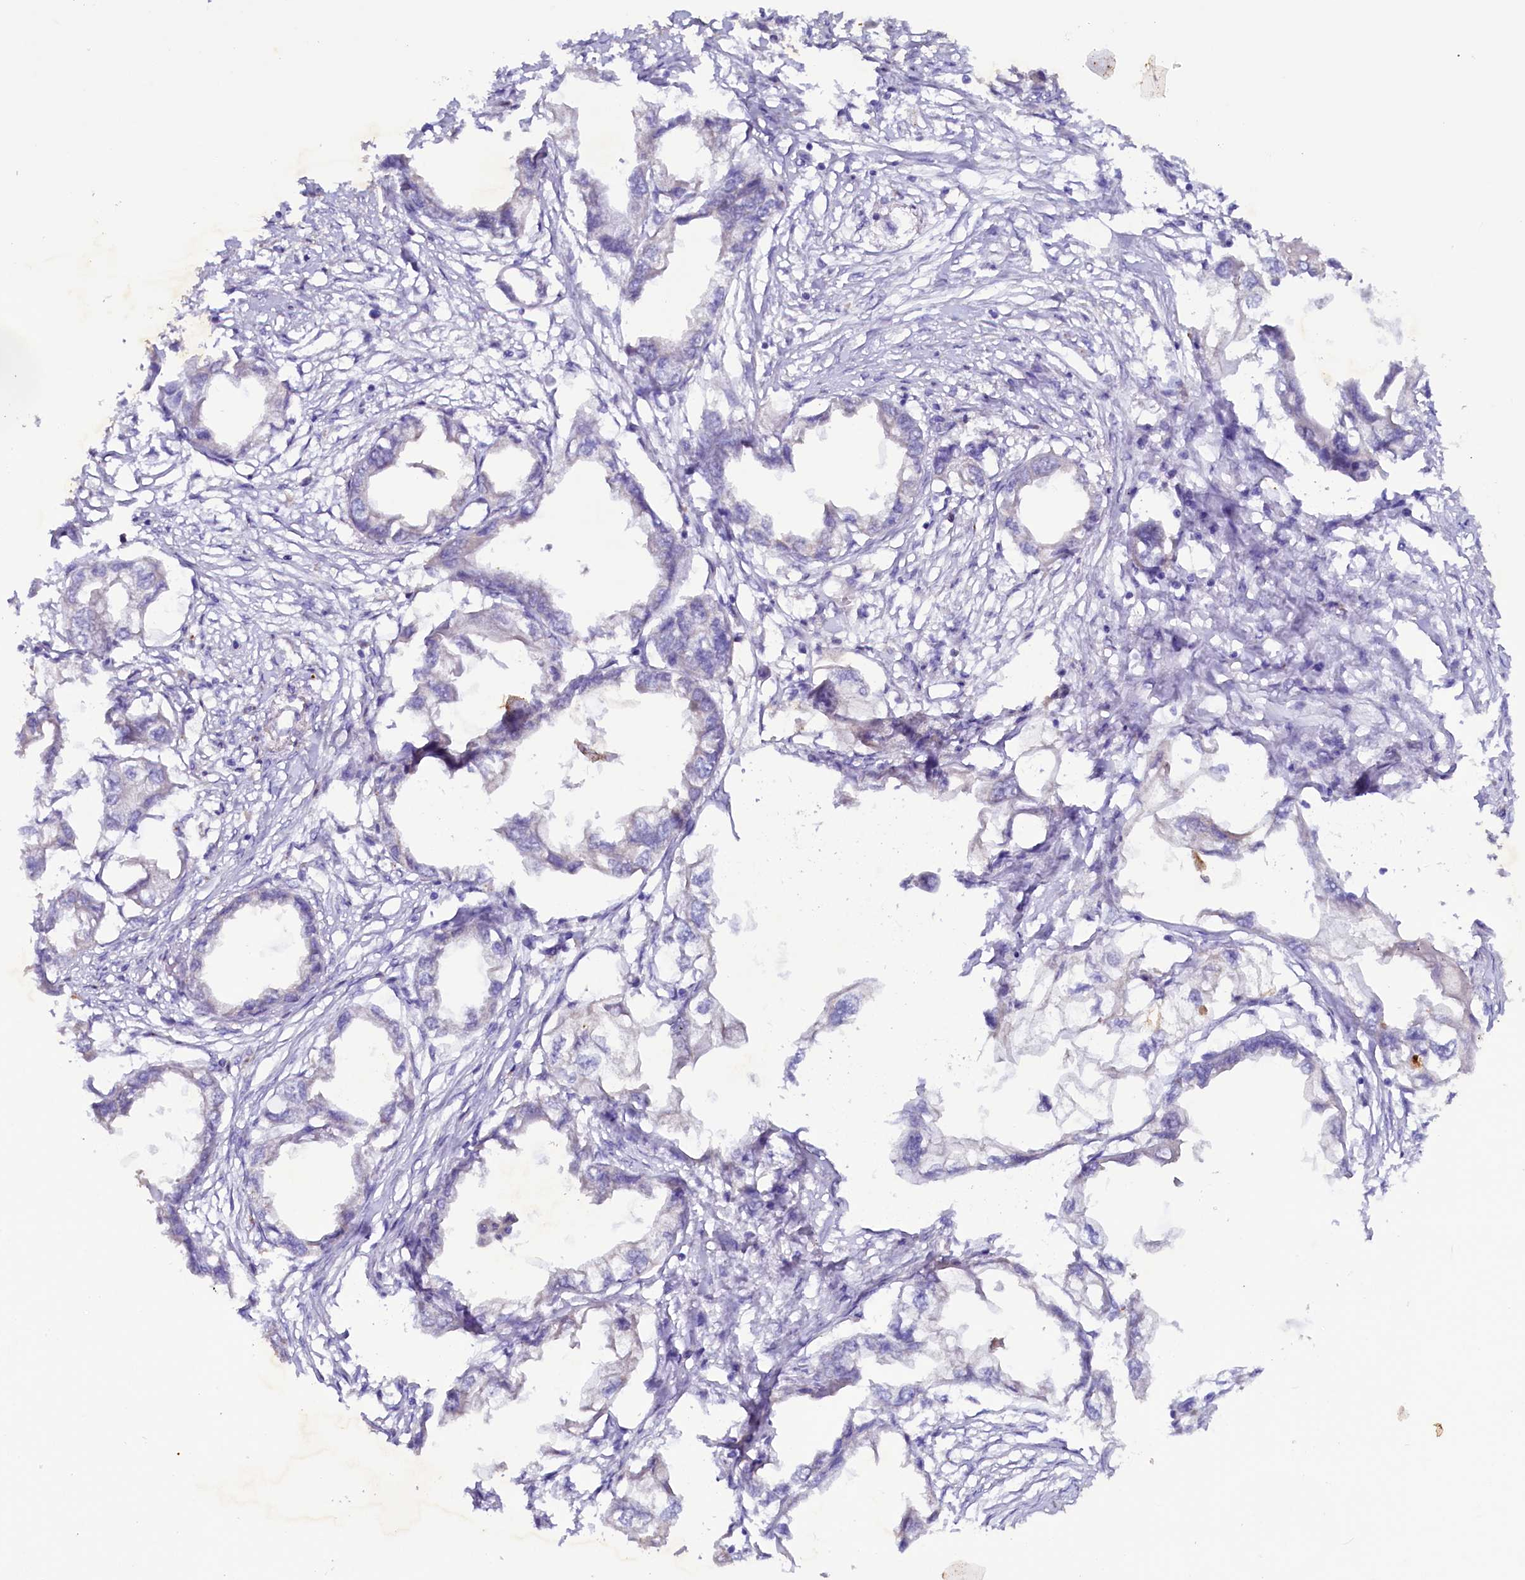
{"staining": {"intensity": "negative", "quantity": "none", "location": "none"}, "tissue": "endometrial cancer", "cell_type": "Tumor cells", "image_type": "cancer", "snomed": [{"axis": "morphology", "description": "Adenocarcinoma, NOS"}, {"axis": "morphology", "description": "Adenocarcinoma, metastatic, NOS"}, {"axis": "topography", "description": "Adipose tissue"}, {"axis": "topography", "description": "Endometrium"}], "caption": "Human endometrial cancer (metastatic adenocarcinoma) stained for a protein using immunohistochemistry (IHC) reveals no positivity in tumor cells.", "gene": "IL17RD", "patient": {"sex": "female", "age": 67}}